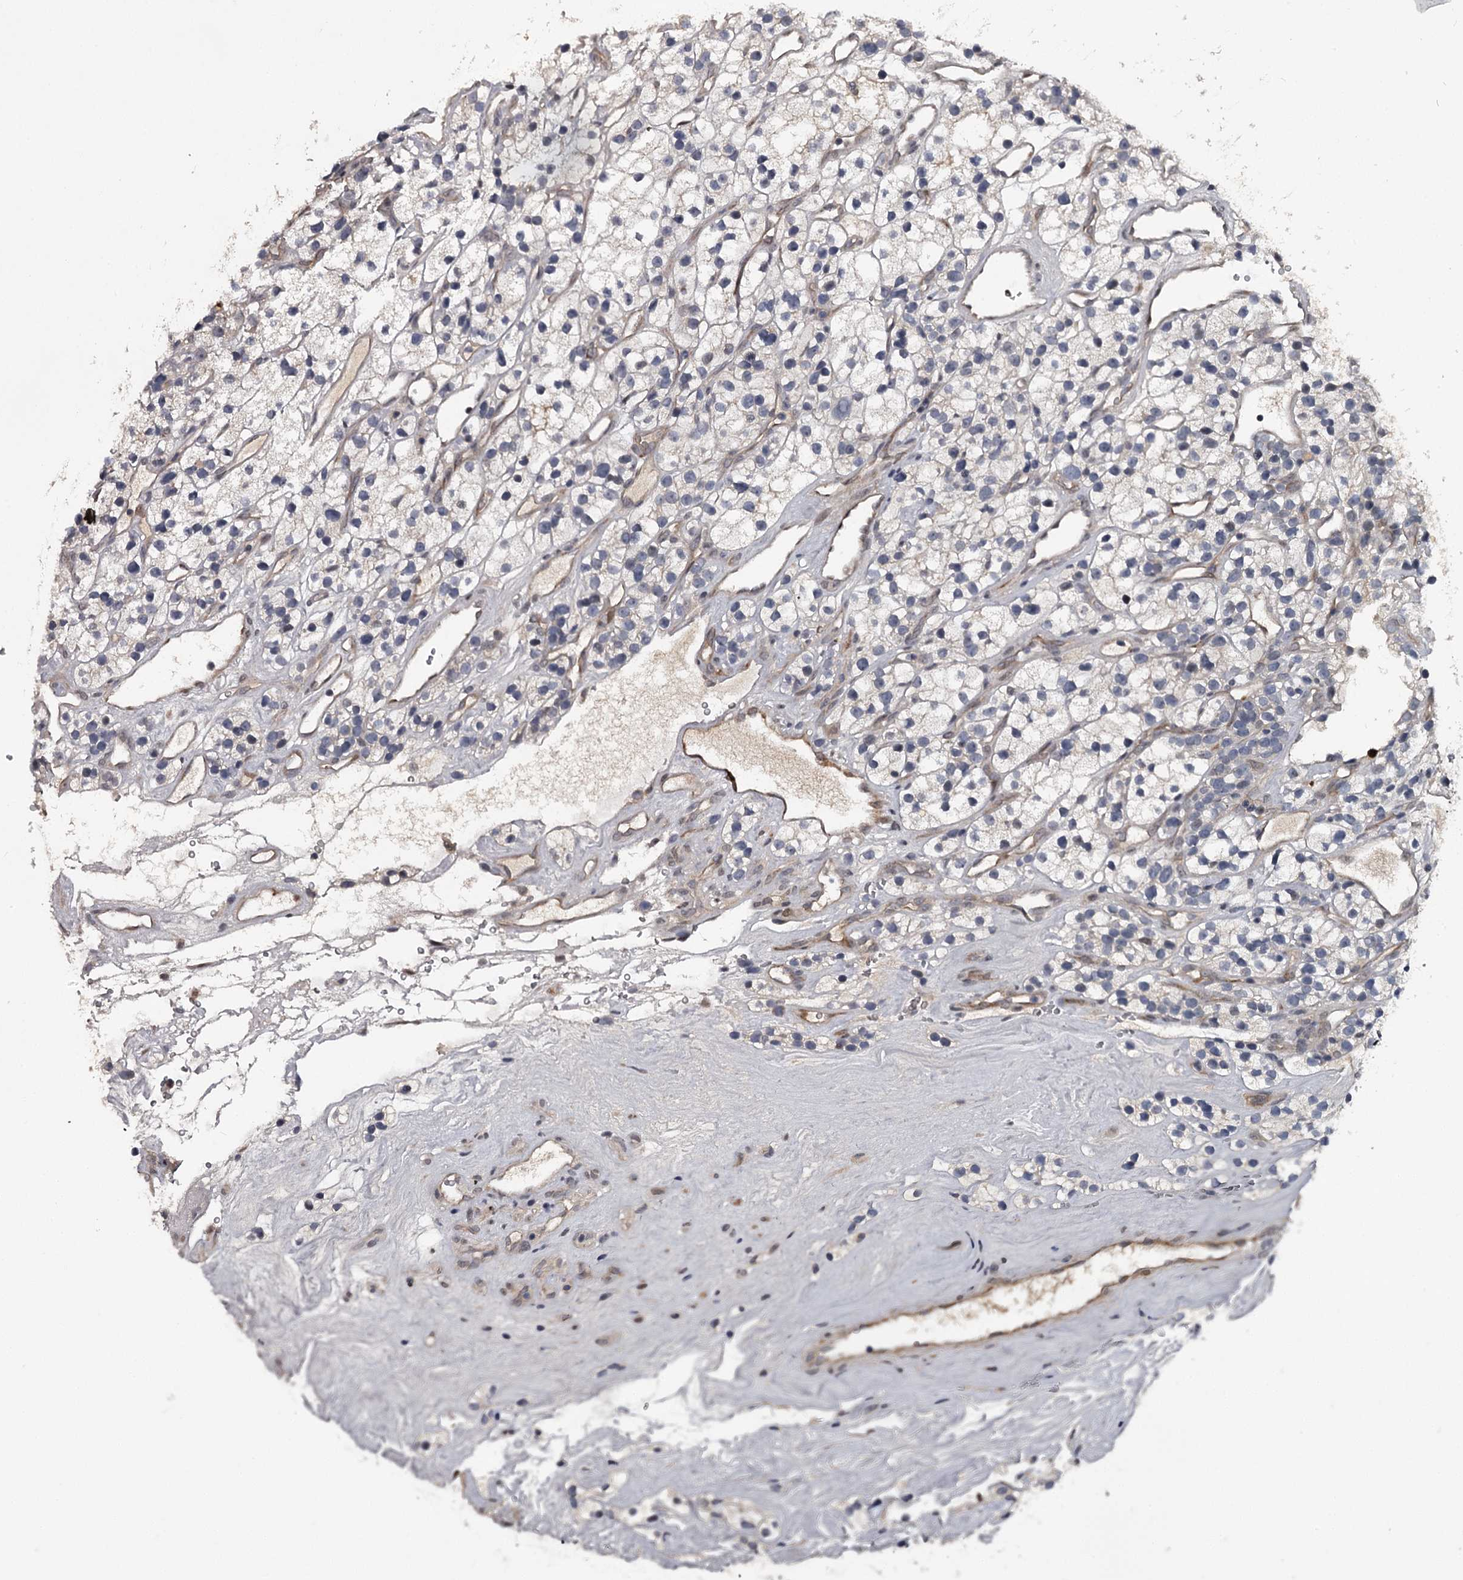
{"staining": {"intensity": "negative", "quantity": "none", "location": "none"}, "tissue": "renal cancer", "cell_type": "Tumor cells", "image_type": "cancer", "snomed": [{"axis": "morphology", "description": "Adenocarcinoma, NOS"}, {"axis": "topography", "description": "Kidney"}], "caption": "The IHC image has no significant staining in tumor cells of adenocarcinoma (renal) tissue.", "gene": "RNF44", "patient": {"sex": "female", "age": 57}}